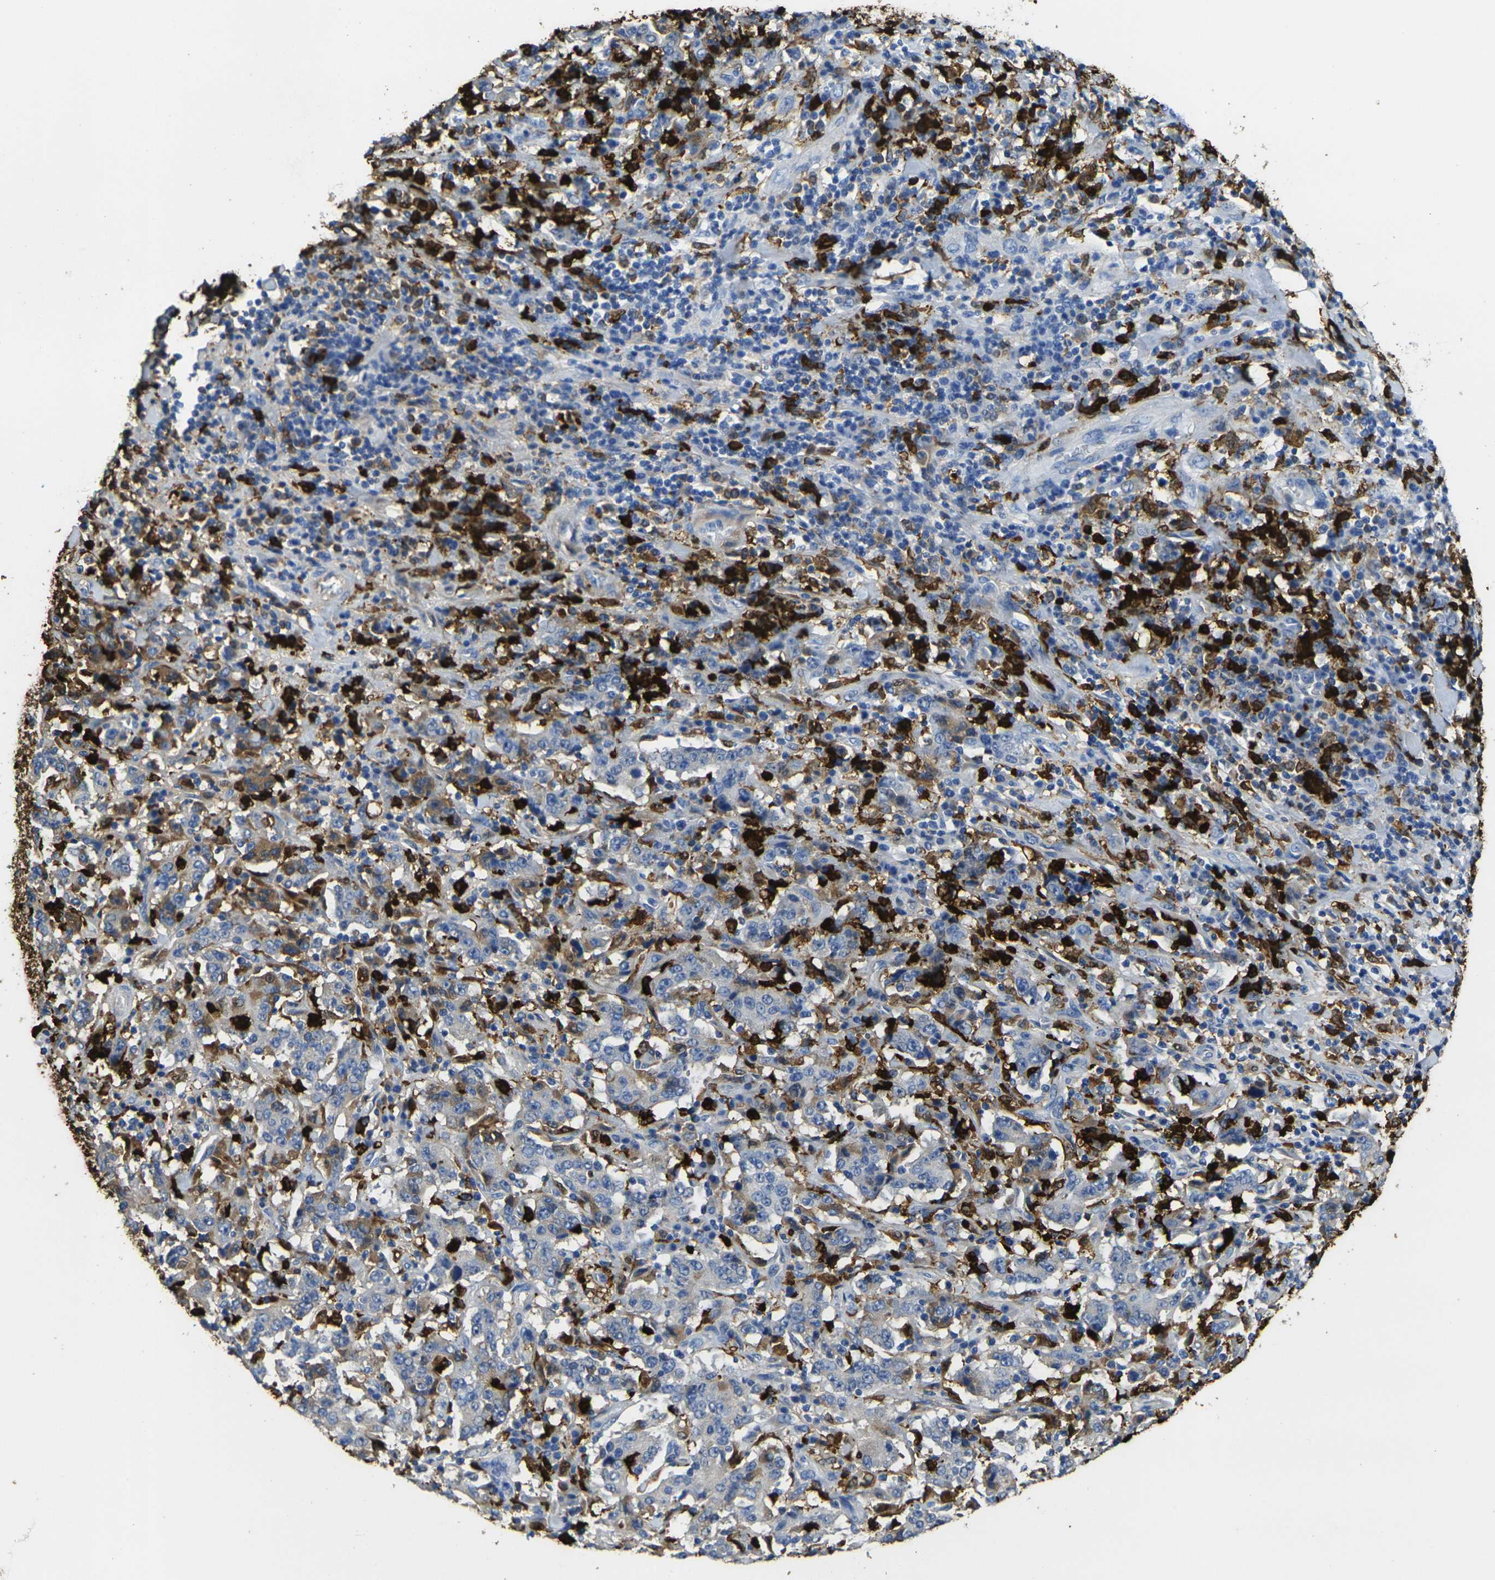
{"staining": {"intensity": "moderate", "quantity": "25%-75%", "location": "cytoplasmic/membranous"}, "tissue": "stomach cancer", "cell_type": "Tumor cells", "image_type": "cancer", "snomed": [{"axis": "morphology", "description": "Normal tissue, NOS"}, {"axis": "morphology", "description": "Adenocarcinoma, NOS"}, {"axis": "topography", "description": "Stomach, upper"}, {"axis": "topography", "description": "Stomach"}], "caption": "Moderate cytoplasmic/membranous positivity is appreciated in about 25%-75% of tumor cells in stomach adenocarcinoma.", "gene": "S100A9", "patient": {"sex": "male", "age": 59}}